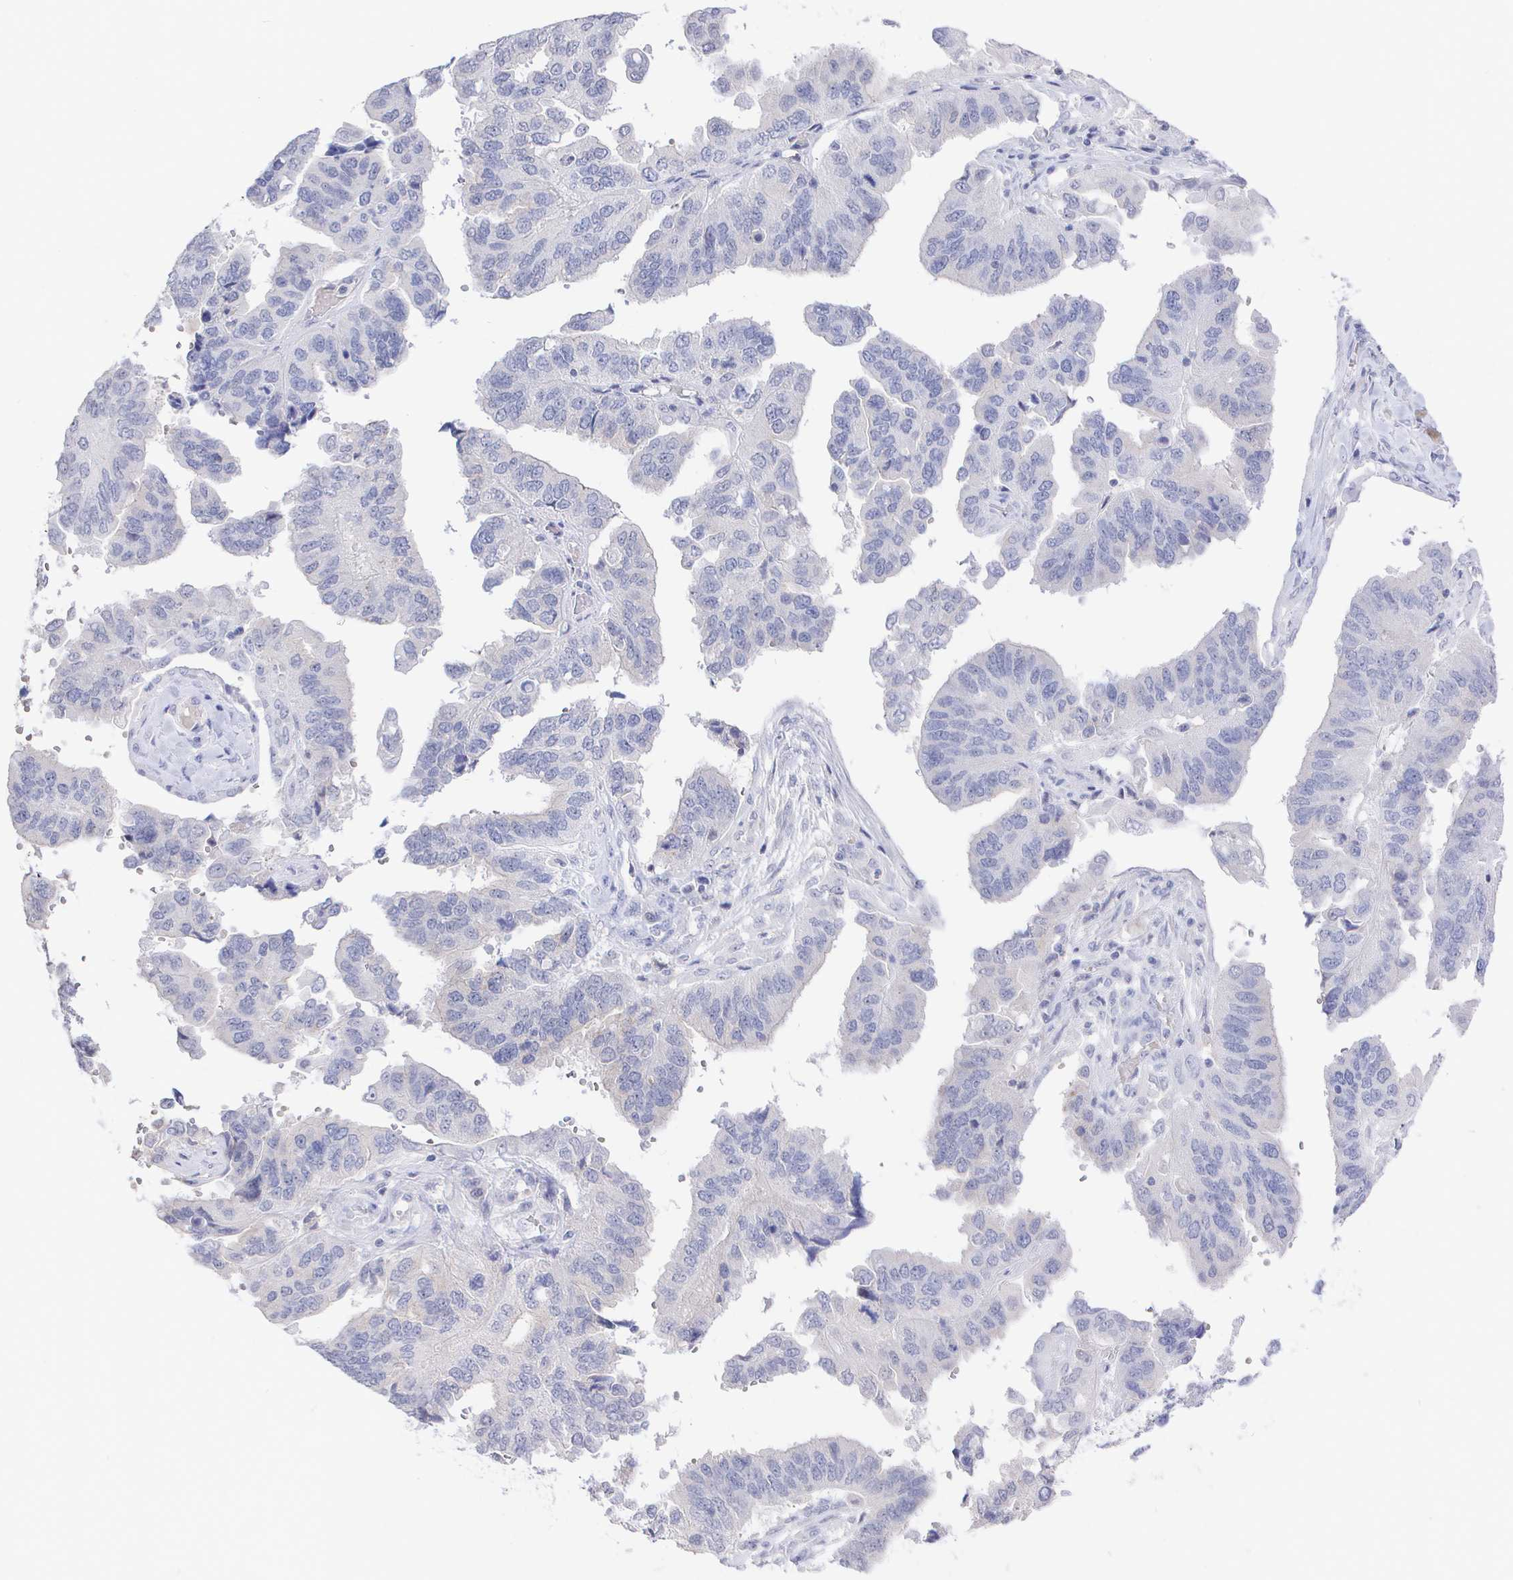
{"staining": {"intensity": "negative", "quantity": "none", "location": "none"}, "tissue": "ovarian cancer", "cell_type": "Tumor cells", "image_type": "cancer", "snomed": [{"axis": "morphology", "description": "Cystadenocarcinoma, serous, NOS"}, {"axis": "topography", "description": "Ovary"}], "caption": "Tumor cells show no significant protein staining in ovarian cancer. The staining was performed using DAB (3,3'-diaminobenzidine) to visualize the protein expression in brown, while the nuclei were stained in blue with hematoxylin (Magnification: 20x).", "gene": "LRRC23", "patient": {"sex": "female", "age": 79}}